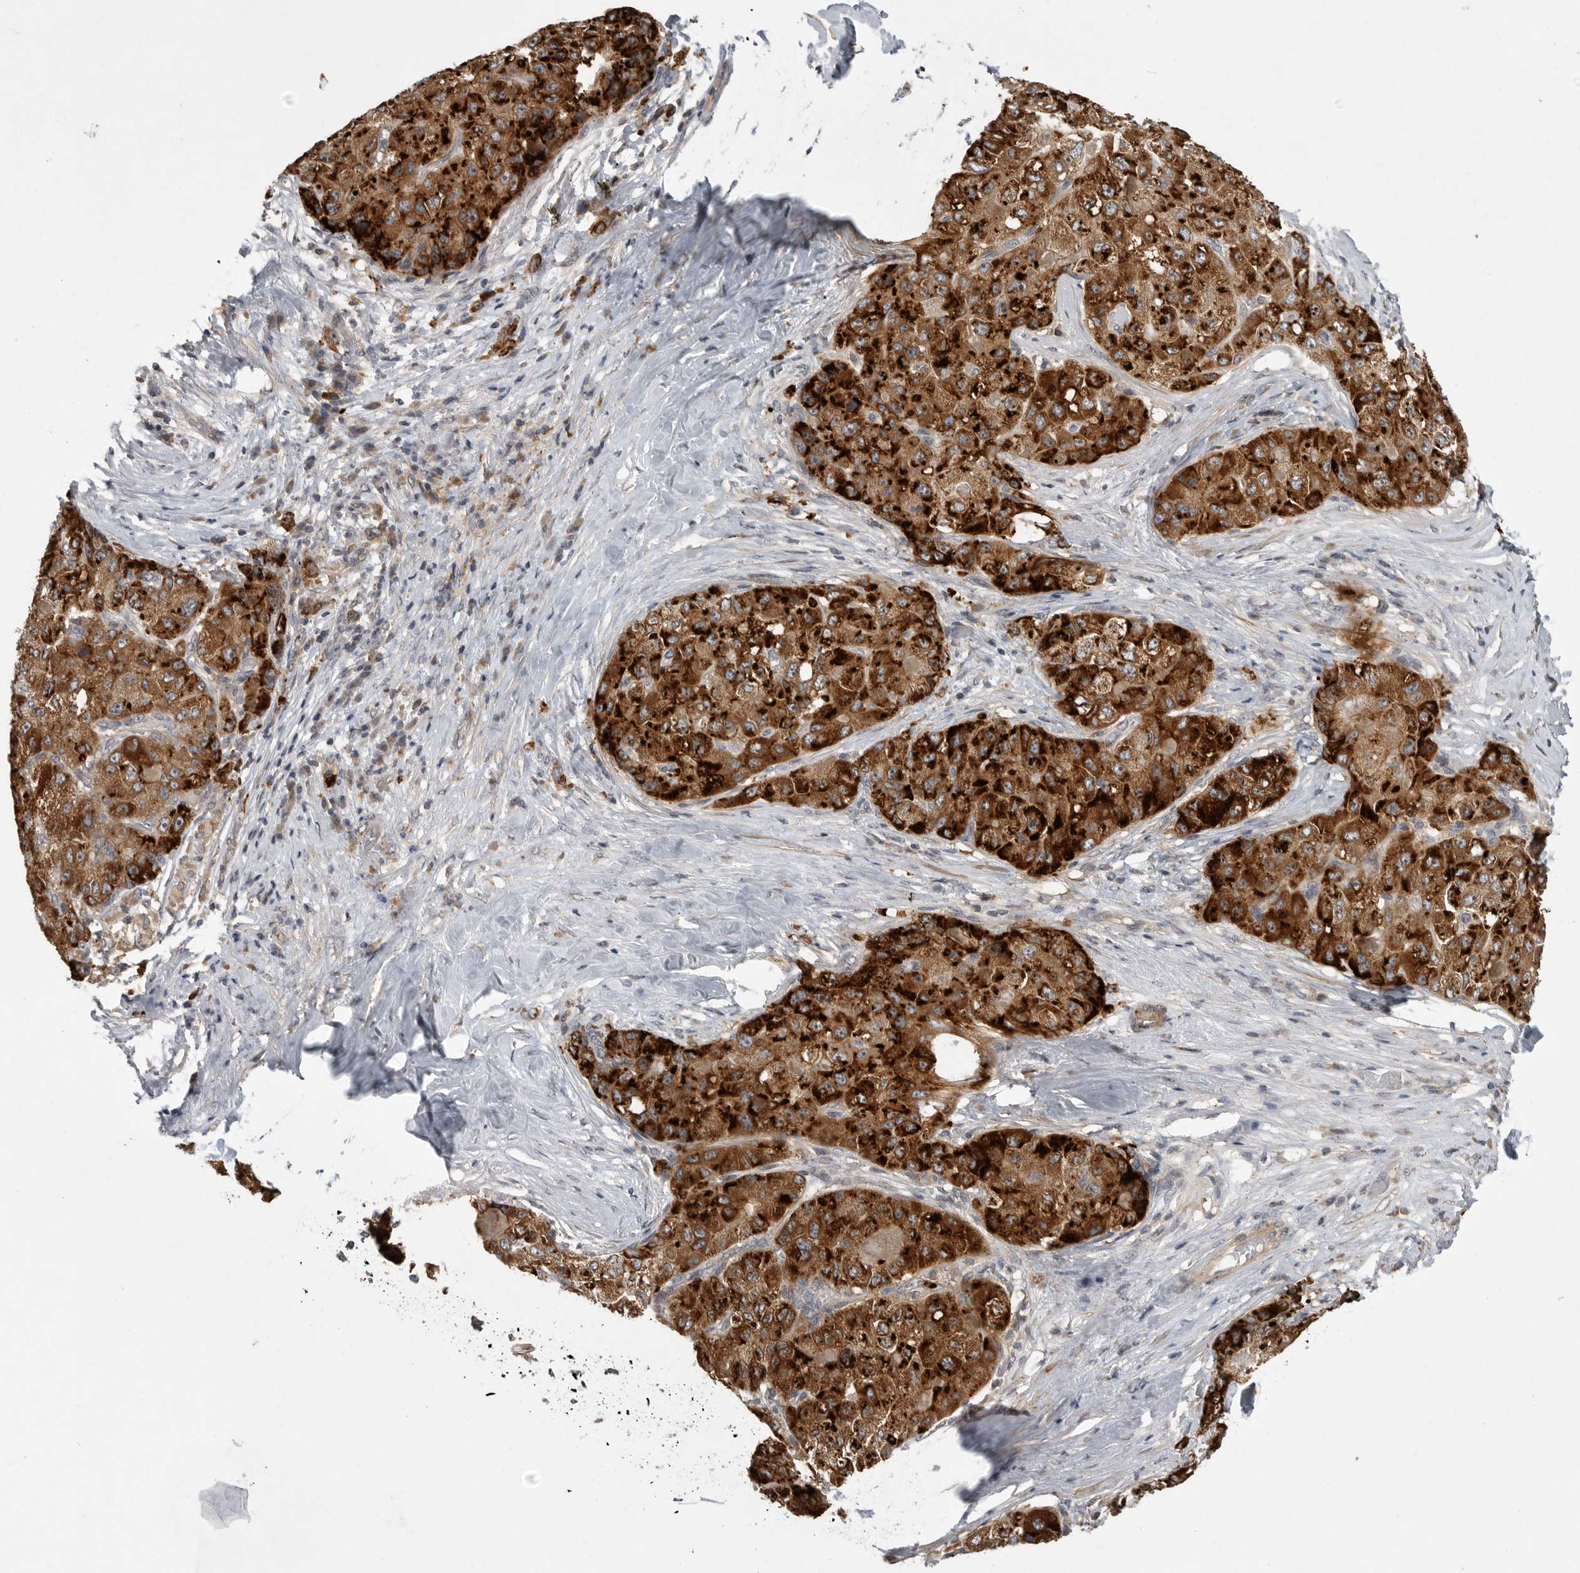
{"staining": {"intensity": "strong", "quantity": ">75%", "location": "cytoplasmic/membranous"}, "tissue": "liver cancer", "cell_type": "Tumor cells", "image_type": "cancer", "snomed": [{"axis": "morphology", "description": "Carcinoma, Hepatocellular, NOS"}, {"axis": "topography", "description": "Liver"}], "caption": "Protein expression analysis of hepatocellular carcinoma (liver) reveals strong cytoplasmic/membranous staining in about >75% of tumor cells.", "gene": "UBE3D", "patient": {"sex": "male", "age": 80}}